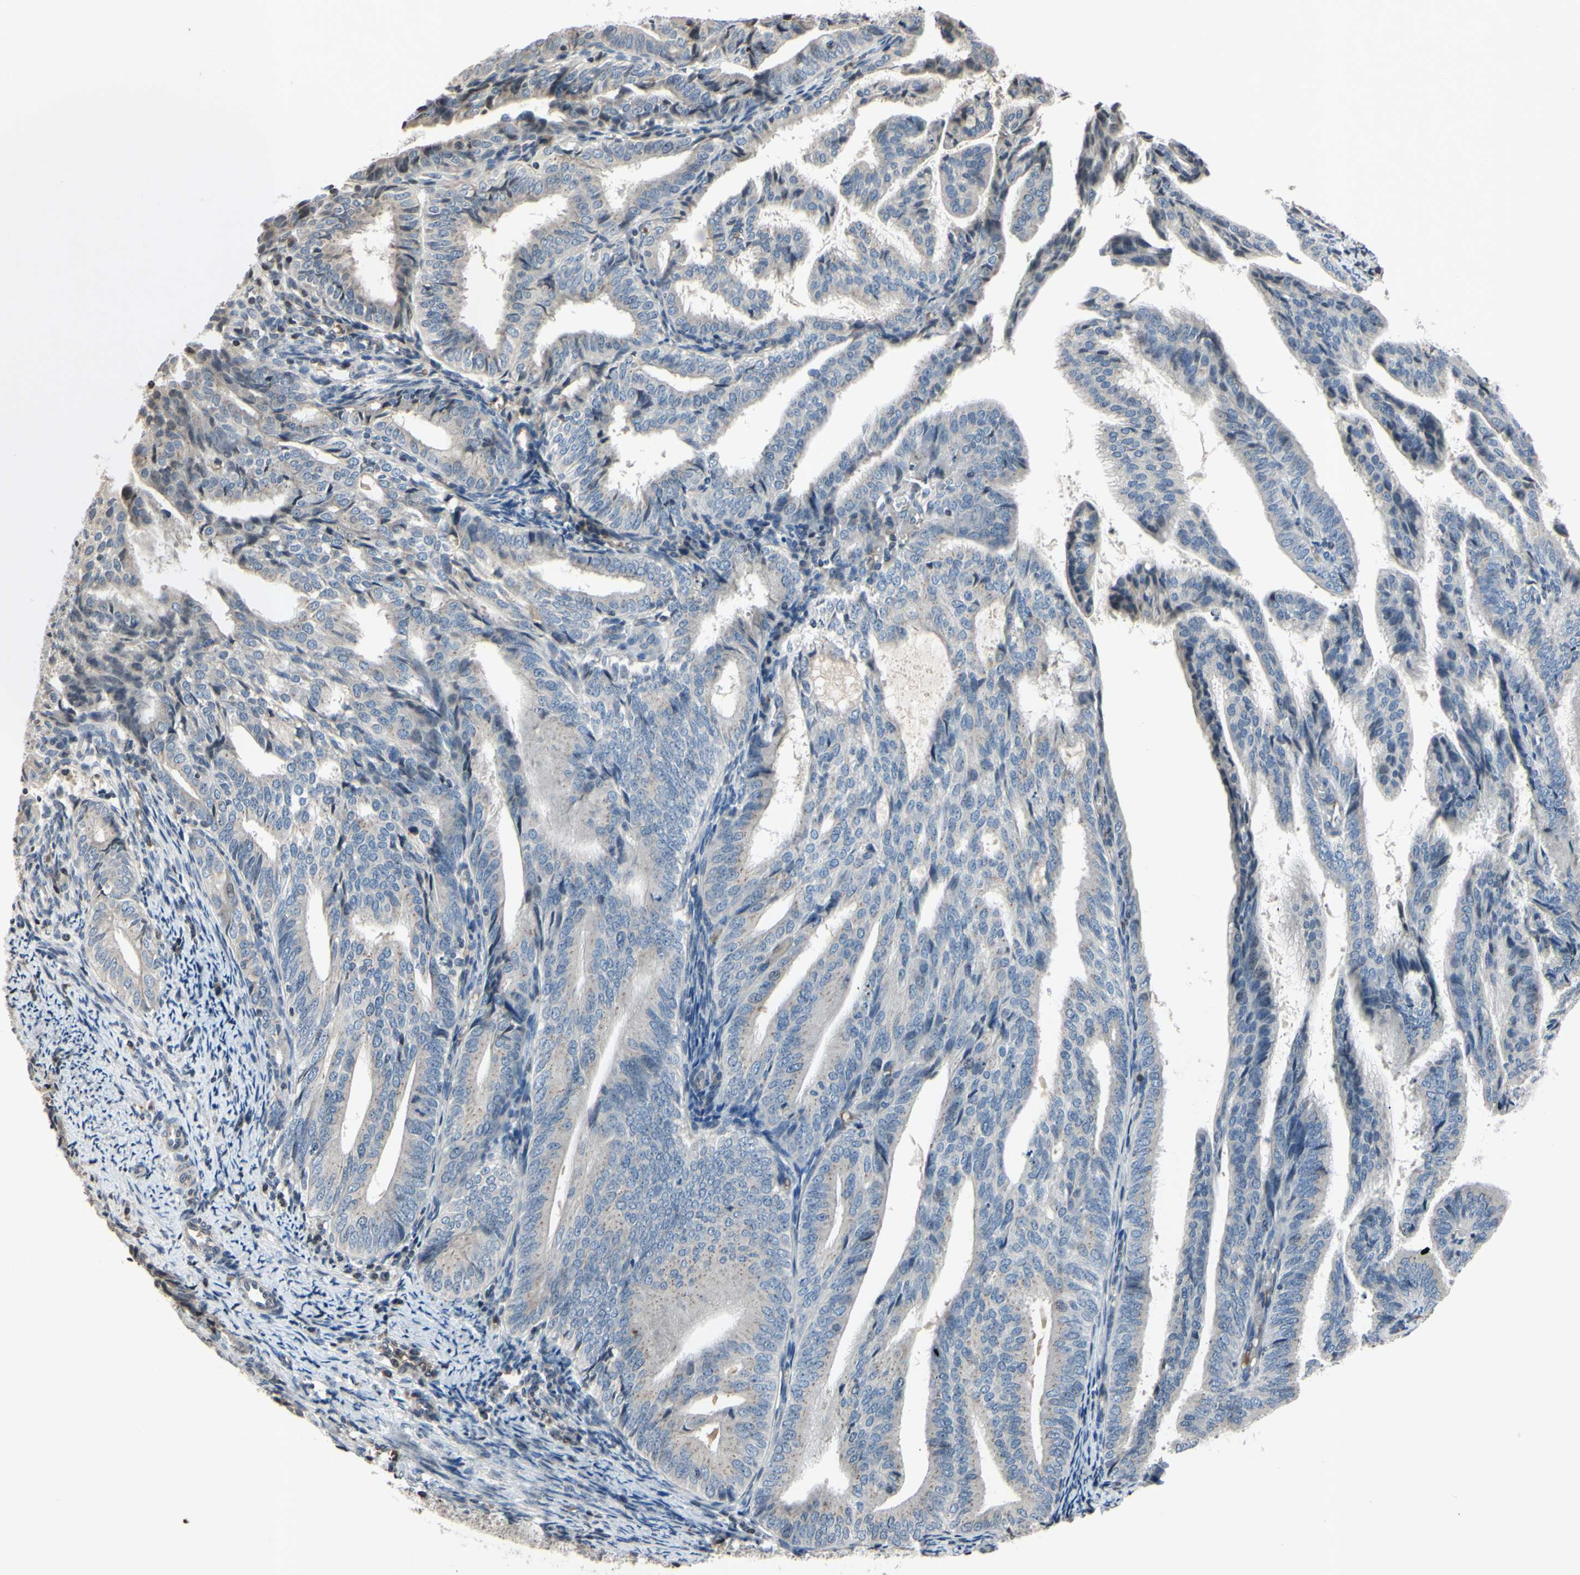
{"staining": {"intensity": "weak", "quantity": "<25%", "location": "cytoplasmic/membranous"}, "tissue": "endometrial cancer", "cell_type": "Tumor cells", "image_type": "cancer", "snomed": [{"axis": "morphology", "description": "Adenocarcinoma, NOS"}, {"axis": "topography", "description": "Endometrium"}], "caption": "IHC of endometrial adenocarcinoma demonstrates no staining in tumor cells.", "gene": "ARG1", "patient": {"sex": "female", "age": 58}}